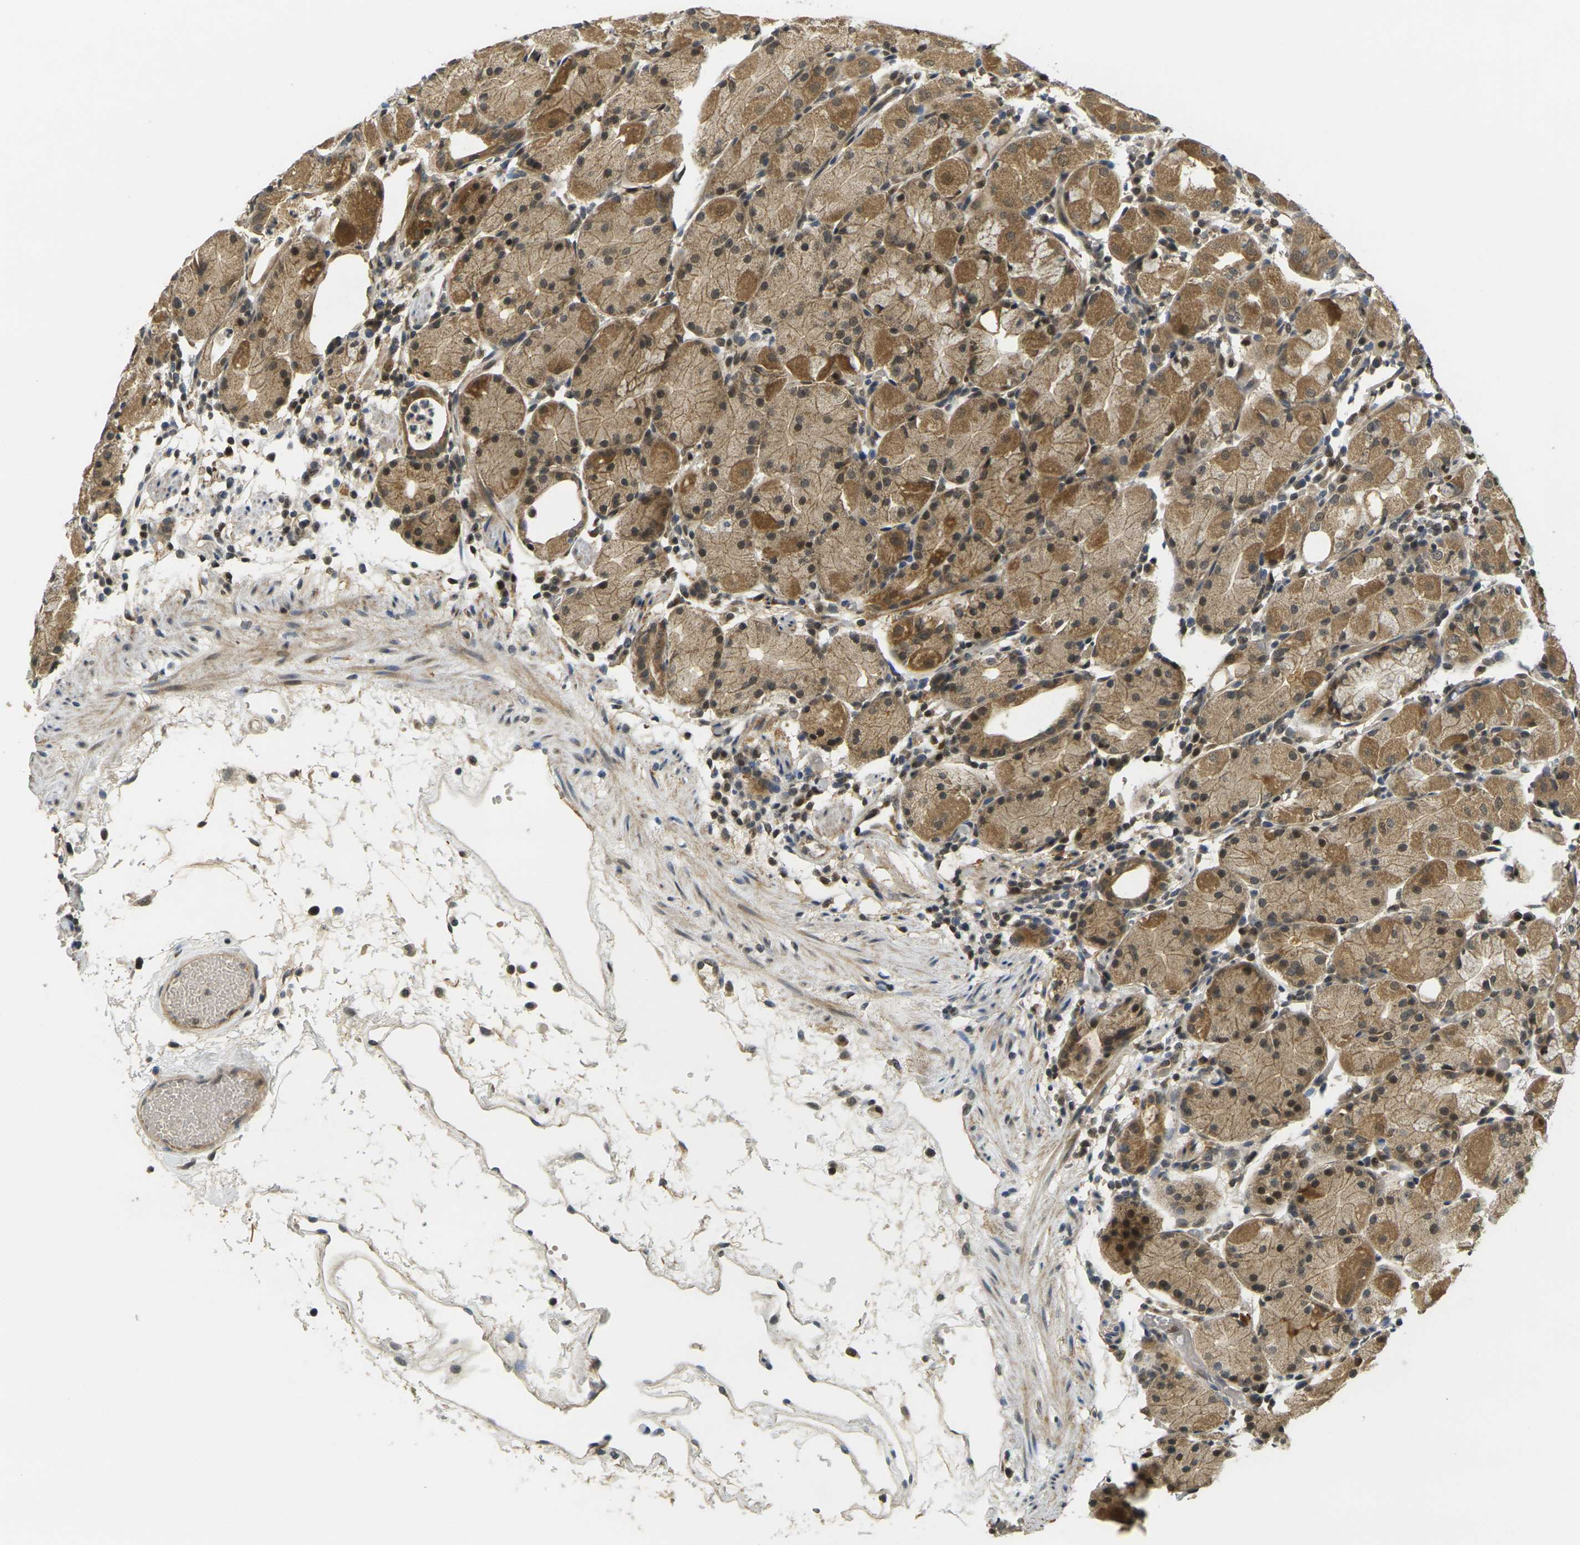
{"staining": {"intensity": "strong", "quantity": ">75%", "location": "cytoplasmic/membranous,nuclear"}, "tissue": "stomach", "cell_type": "Glandular cells", "image_type": "normal", "snomed": [{"axis": "morphology", "description": "Normal tissue, NOS"}, {"axis": "topography", "description": "Stomach"}, {"axis": "topography", "description": "Stomach, lower"}], "caption": "High-magnification brightfield microscopy of unremarkable stomach stained with DAB (3,3'-diaminobenzidine) (brown) and counterstained with hematoxylin (blue). glandular cells exhibit strong cytoplasmic/membranous,nuclear positivity is present in approximately>75% of cells.", "gene": "KLHL8", "patient": {"sex": "female", "age": 75}}